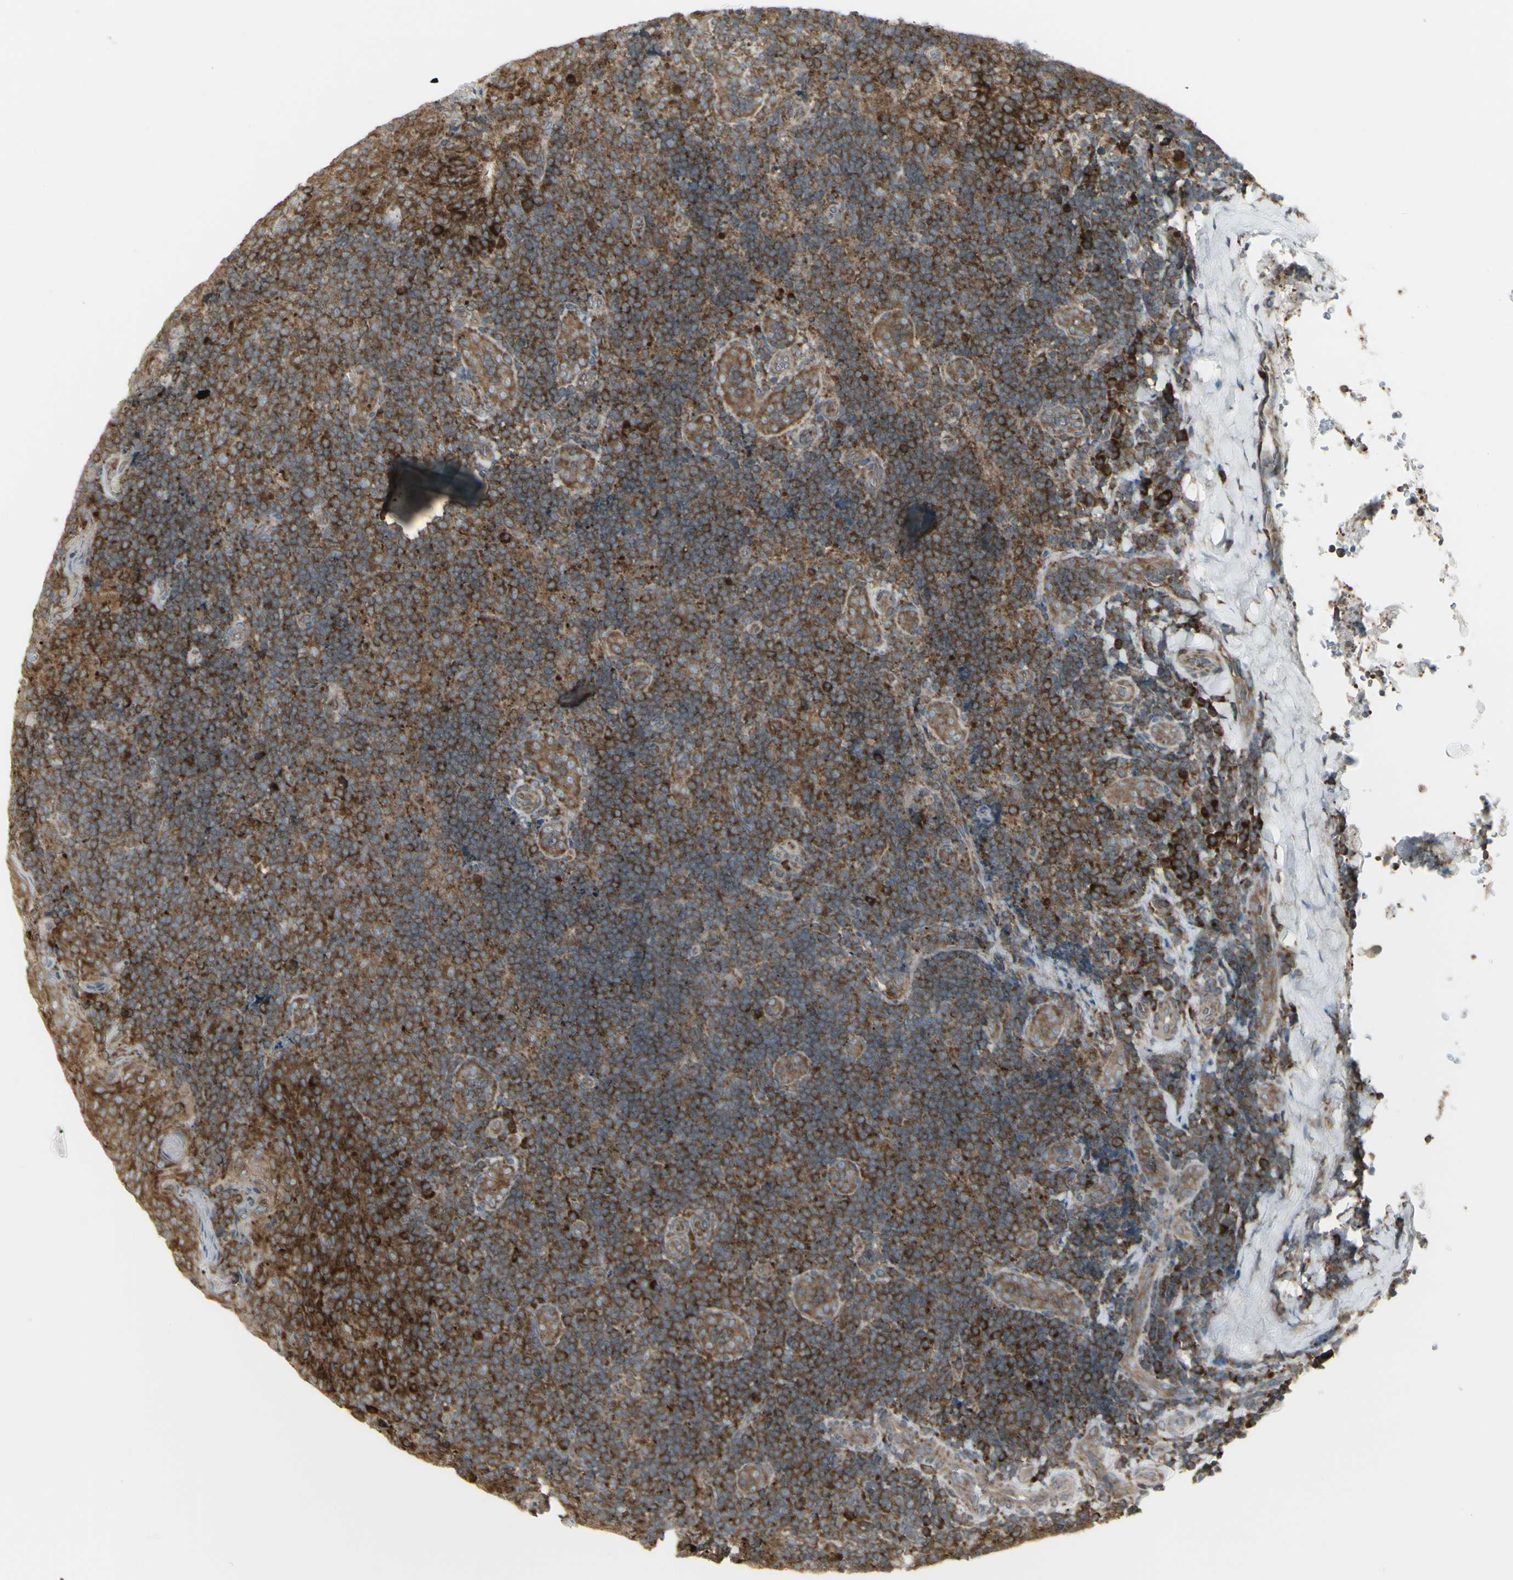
{"staining": {"intensity": "strong", "quantity": "25%-75%", "location": "cytoplasmic/membranous"}, "tissue": "tonsil", "cell_type": "Germinal center cells", "image_type": "normal", "snomed": [{"axis": "morphology", "description": "Normal tissue, NOS"}, {"axis": "topography", "description": "Tonsil"}], "caption": "Immunohistochemistry staining of normal tonsil, which exhibits high levels of strong cytoplasmic/membranous expression in about 25%-75% of germinal center cells indicating strong cytoplasmic/membranous protein staining. The staining was performed using DAB (3,3'-diaminobenzidine) (brown) for protein detection and nuclei were counterstained in hematoxylin (blue).", "gene": "FKBP3", "patient": {"sex": "male", "age": 17}}